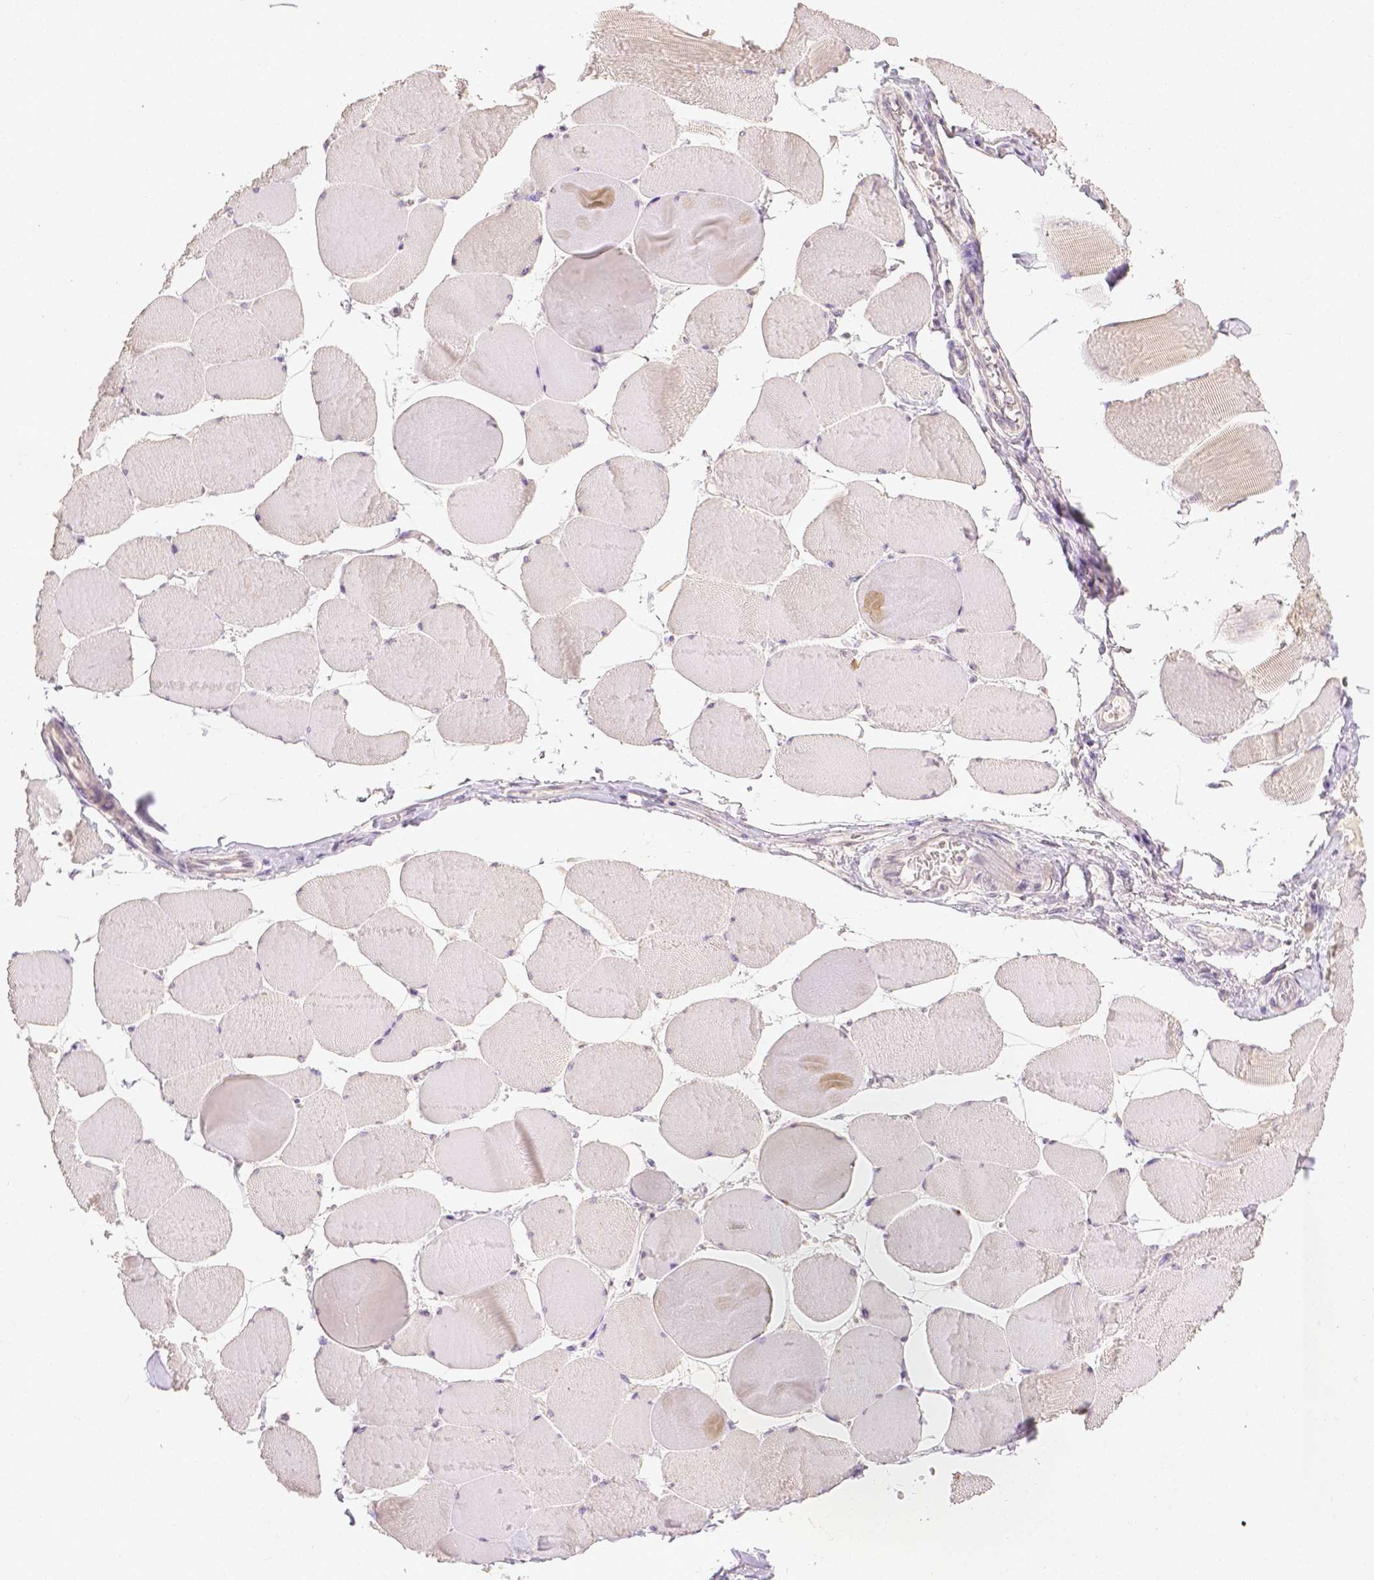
{"staining": {"intensity": "negative", "quantity": "none", "location": "none"}, "tissue": "skeletal muscle", "cell_type": "Myocytes", "image_type": "normal", "snomed": [{"axis": "morphology", "description": "Normal tissue, NOS"}, {"axis": "topography", "description": "Skeletal muscle"}], "caption": "This is an IHC photomicrograph of normal human skeletal muscle. There is no expression in myocytes.", "gene": "TGM1", "patient": {"sex": "female", "age": 75}}